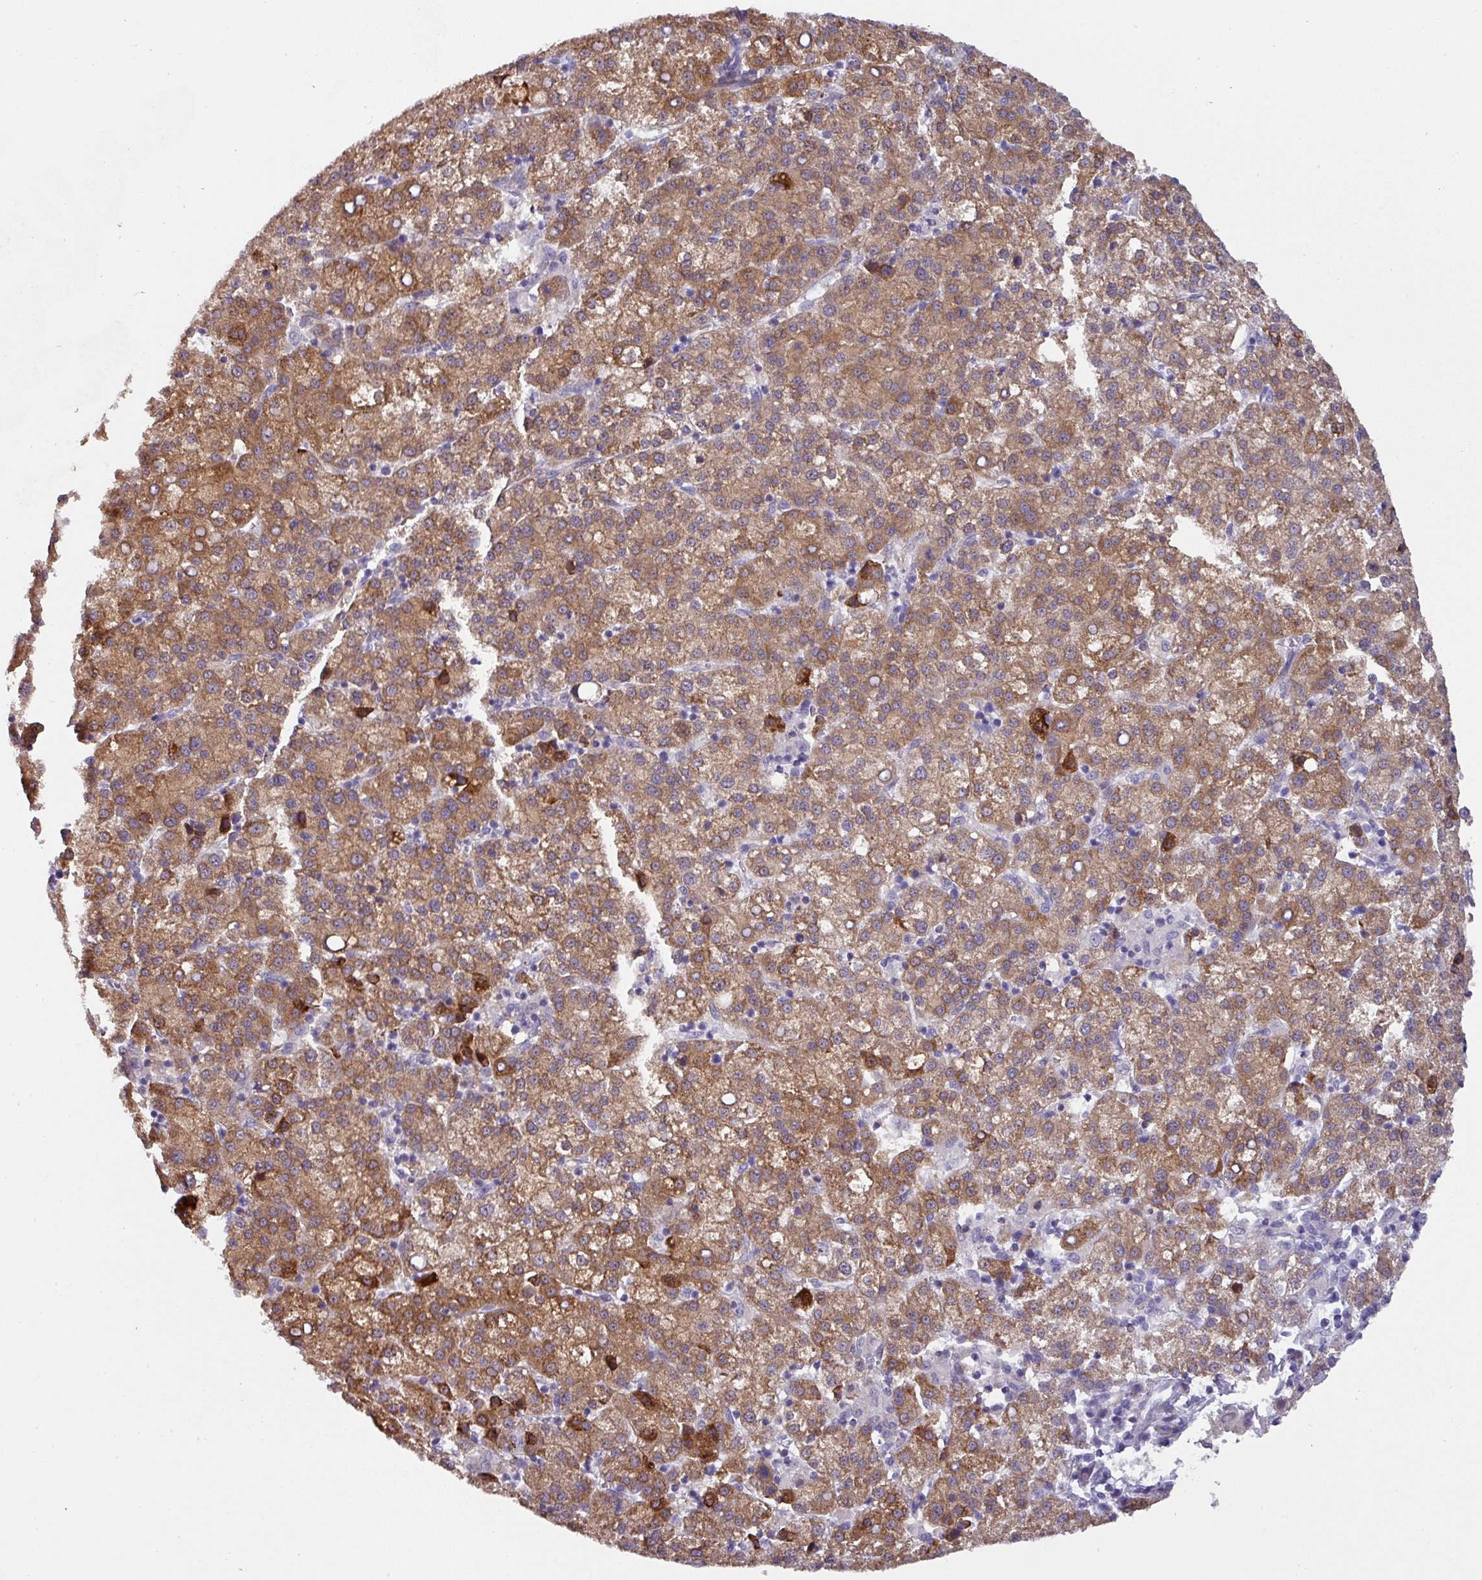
{"staining": {"intensity": "moderate", "quantity": ">75%", "location": "cytoplasmic/membranous"}, "tissue": "liver cancer", "cell_type": "Tumor cells", "image_type": "cancer", "snomed": [{"axis": "morphology", "description": "Carcinoma, Hepatocellular, NOS"}, {"axis": "topography", "description": "Liver"}], "caption": "IHC photomicrograph of human hepatocellular carcinoma (liver) stained for a protein (brown), which demonstrates medium levels of moderate cytoplasmic/membranous positivity in approximately >75% of tumor cells.", "gene": "KLHL3", "patient": {"sex": "female", "age": 58}}